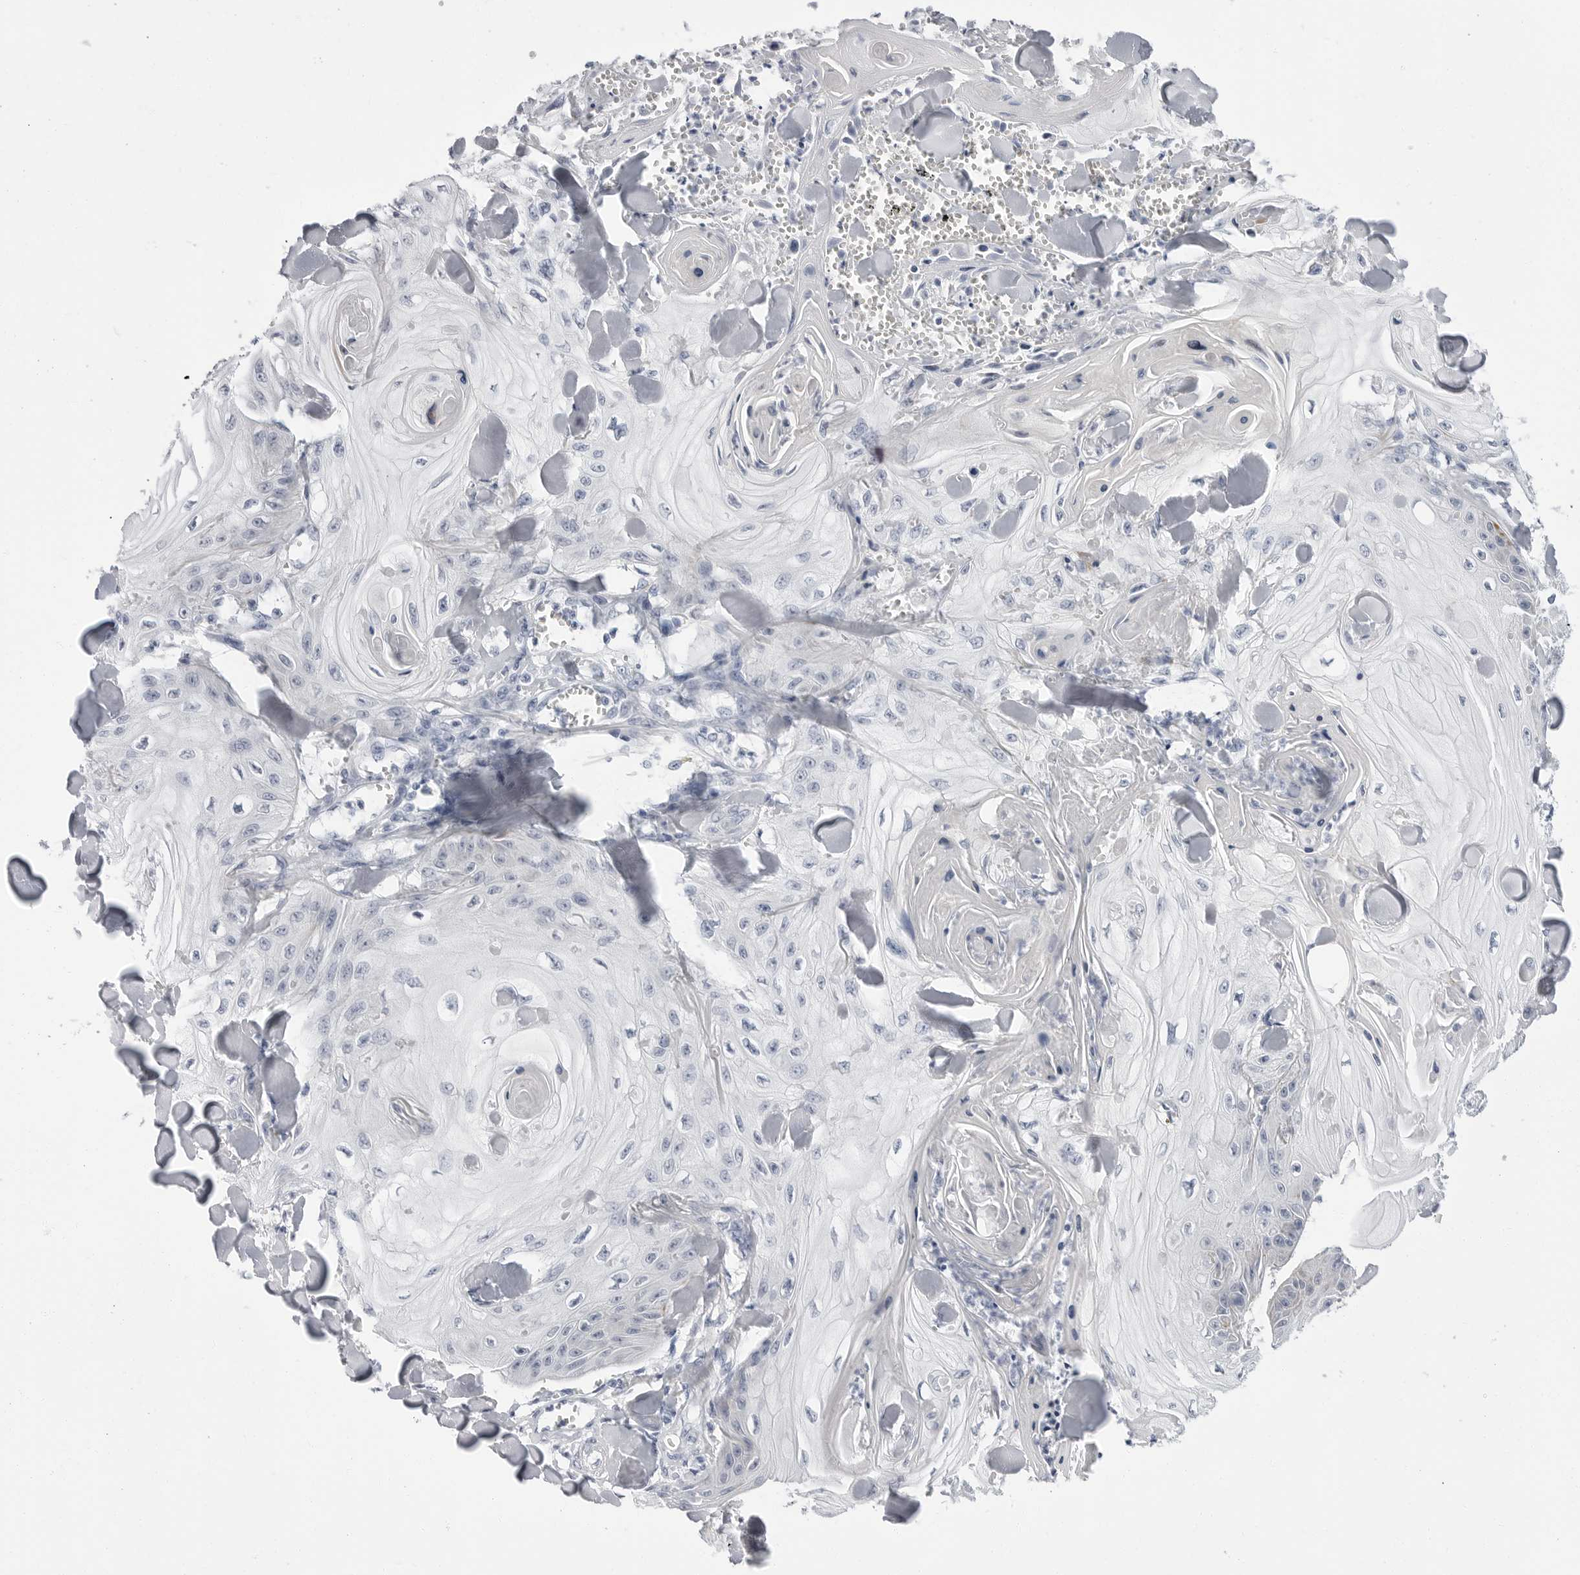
{"staining": {"intensity": "negative", "quantity": "none", "location": "none"}, "tissue": "skin cancer", "cell_type": "Tumor cells", "image_type": "cancer", "snomed": [{"axis": "morphology", "description": "Squamous cell carcinoma, NOS"}, {"axis": "topography", "description": "Skin"}], "caption": "Immunohistochemical staining of skin squamous cell carcinoma reveals no significant expression in tumor cells.", "gene": "ERICH3", "patient": {"sex": "male", "age": 74}}